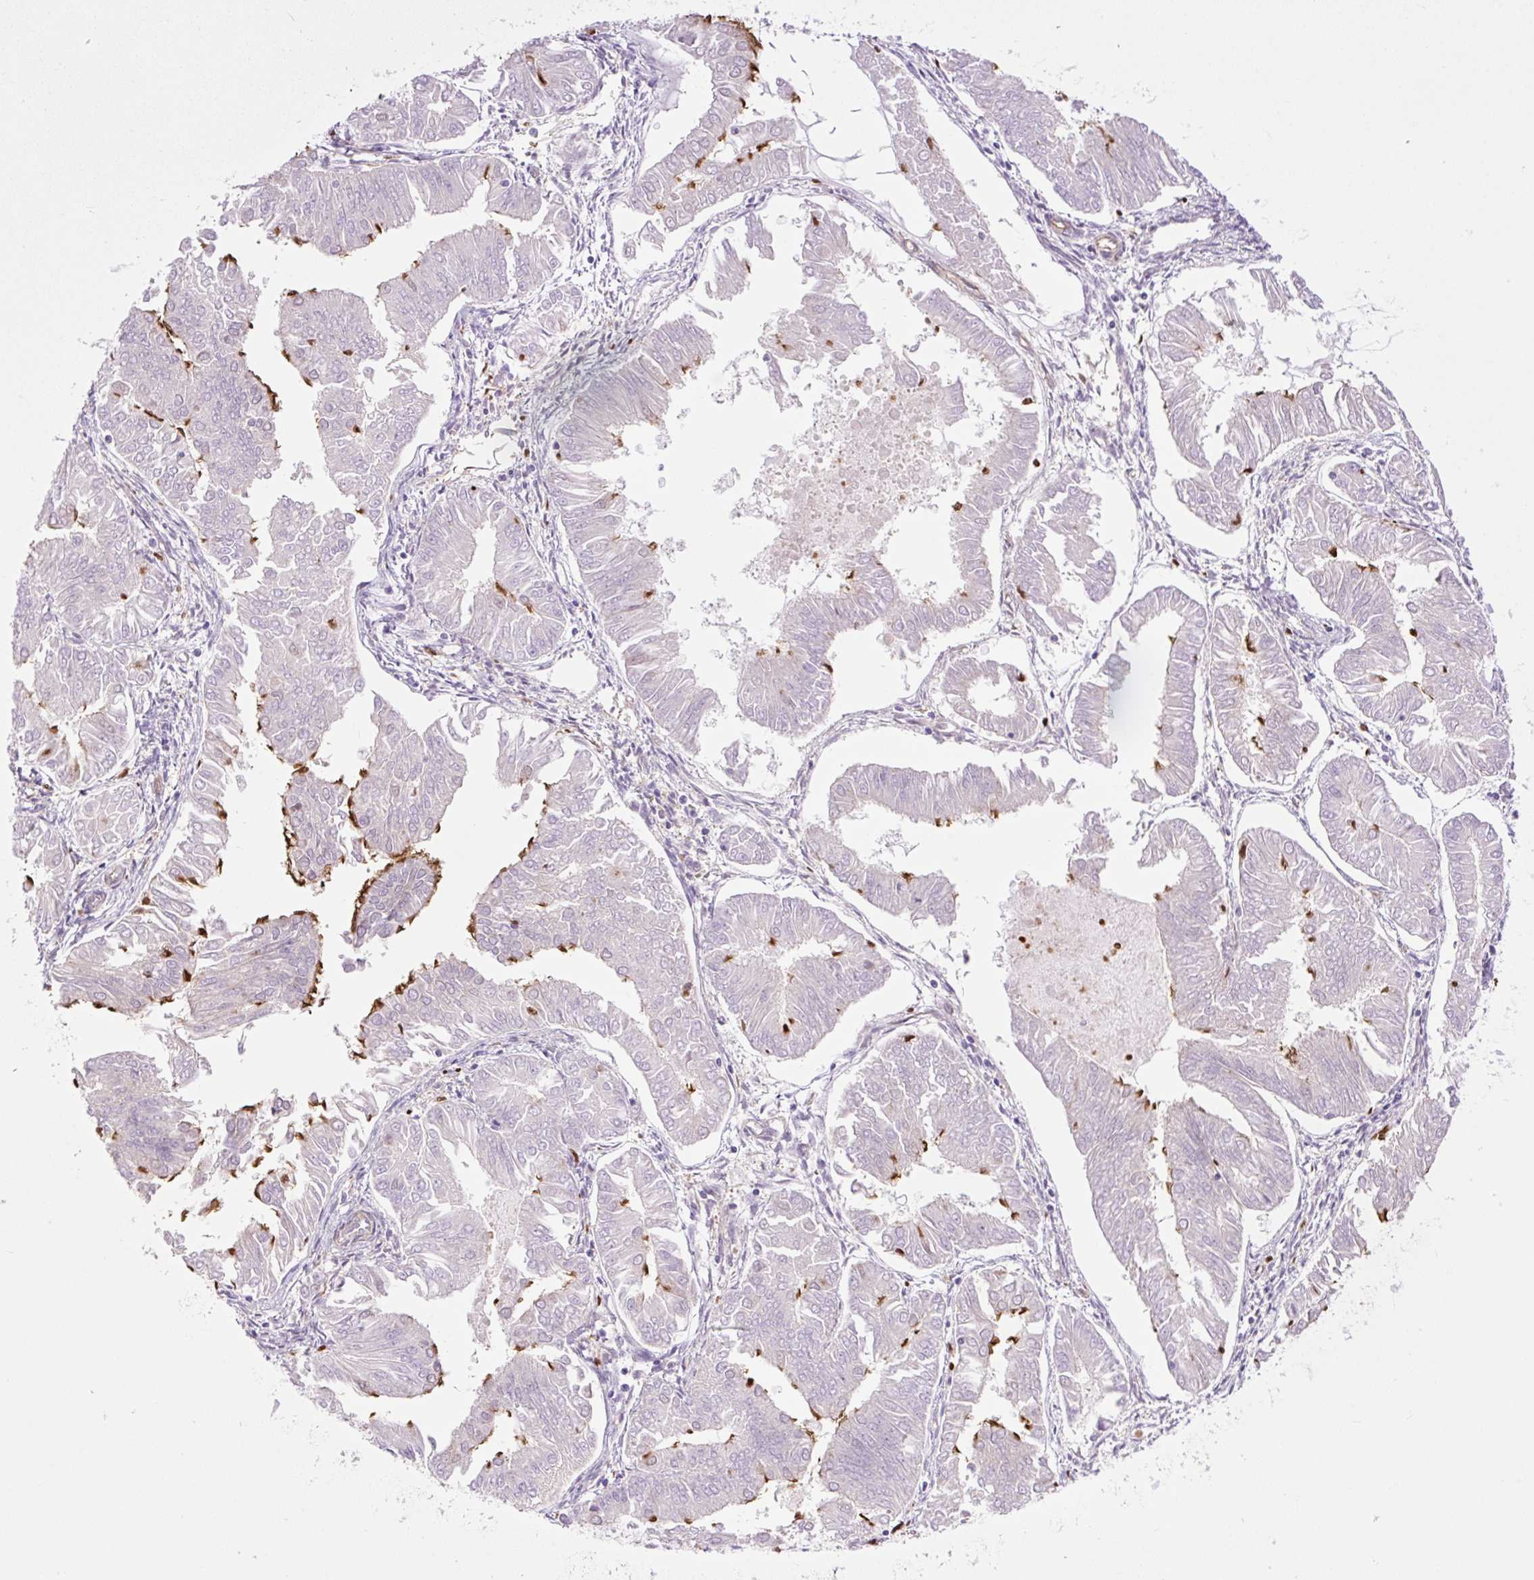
{"staining": {"intensity": "strong", "quantity": "<25%", "location": "cytoplasmic/membranous"}, "tissue": "endometrial cancer", "cell_type": "Tumor cells", "image_type": "cancer", "snomed": [{"axis": "morphology", "description": "Adenocarcinoma, NOS"}, {"axis": "topography", "description": "Endometrium"}], "caption": "Protein staining demonstrates strong cytoplasmic/membranous expression in approximately <25% of tumor cells in endometrial adenocarcinoma.", "gene": "SPI1", "patient": {"sex": "female", "age": 53}}